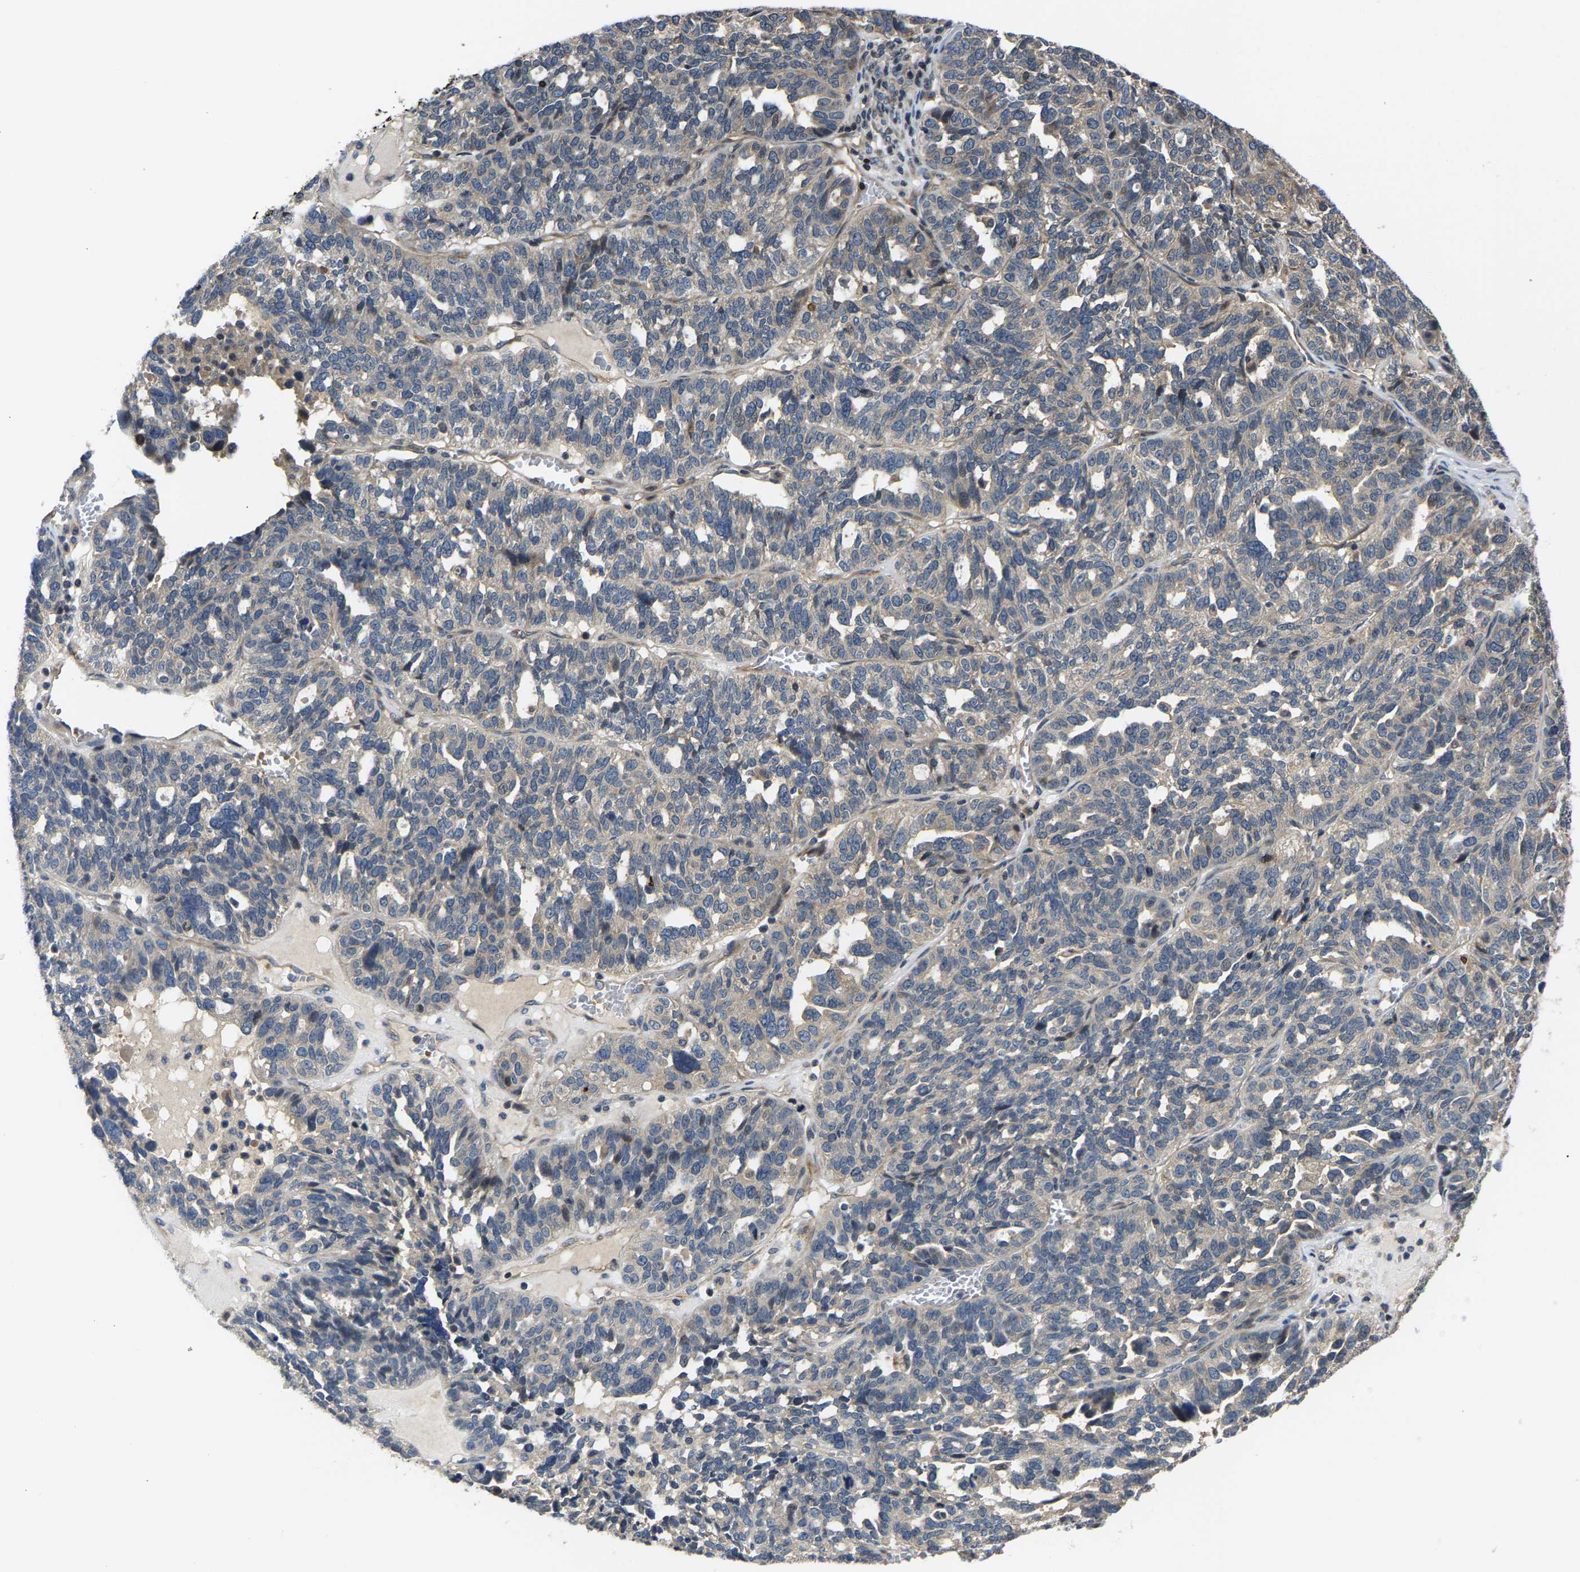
{"staining": {"intensity": "negative", "quantity": "none", "location": "none"}, "tissue": "ovarian cancer", "cell_type": "Tumor cells", "image_type": "cancer", "snomed": [{"axis": "morphology", "description": "Cystadenocarcinoma, serous, NOS"}, {"axis": "topography", "description": "Ovary"}], "caption": "The histopathology image demonstrates no significant positivity in tumor cells of serous cystadenocarcinoma (ovarian).", "gene": "AGBL3", "patient": {"sex": "female", "age": 59}}